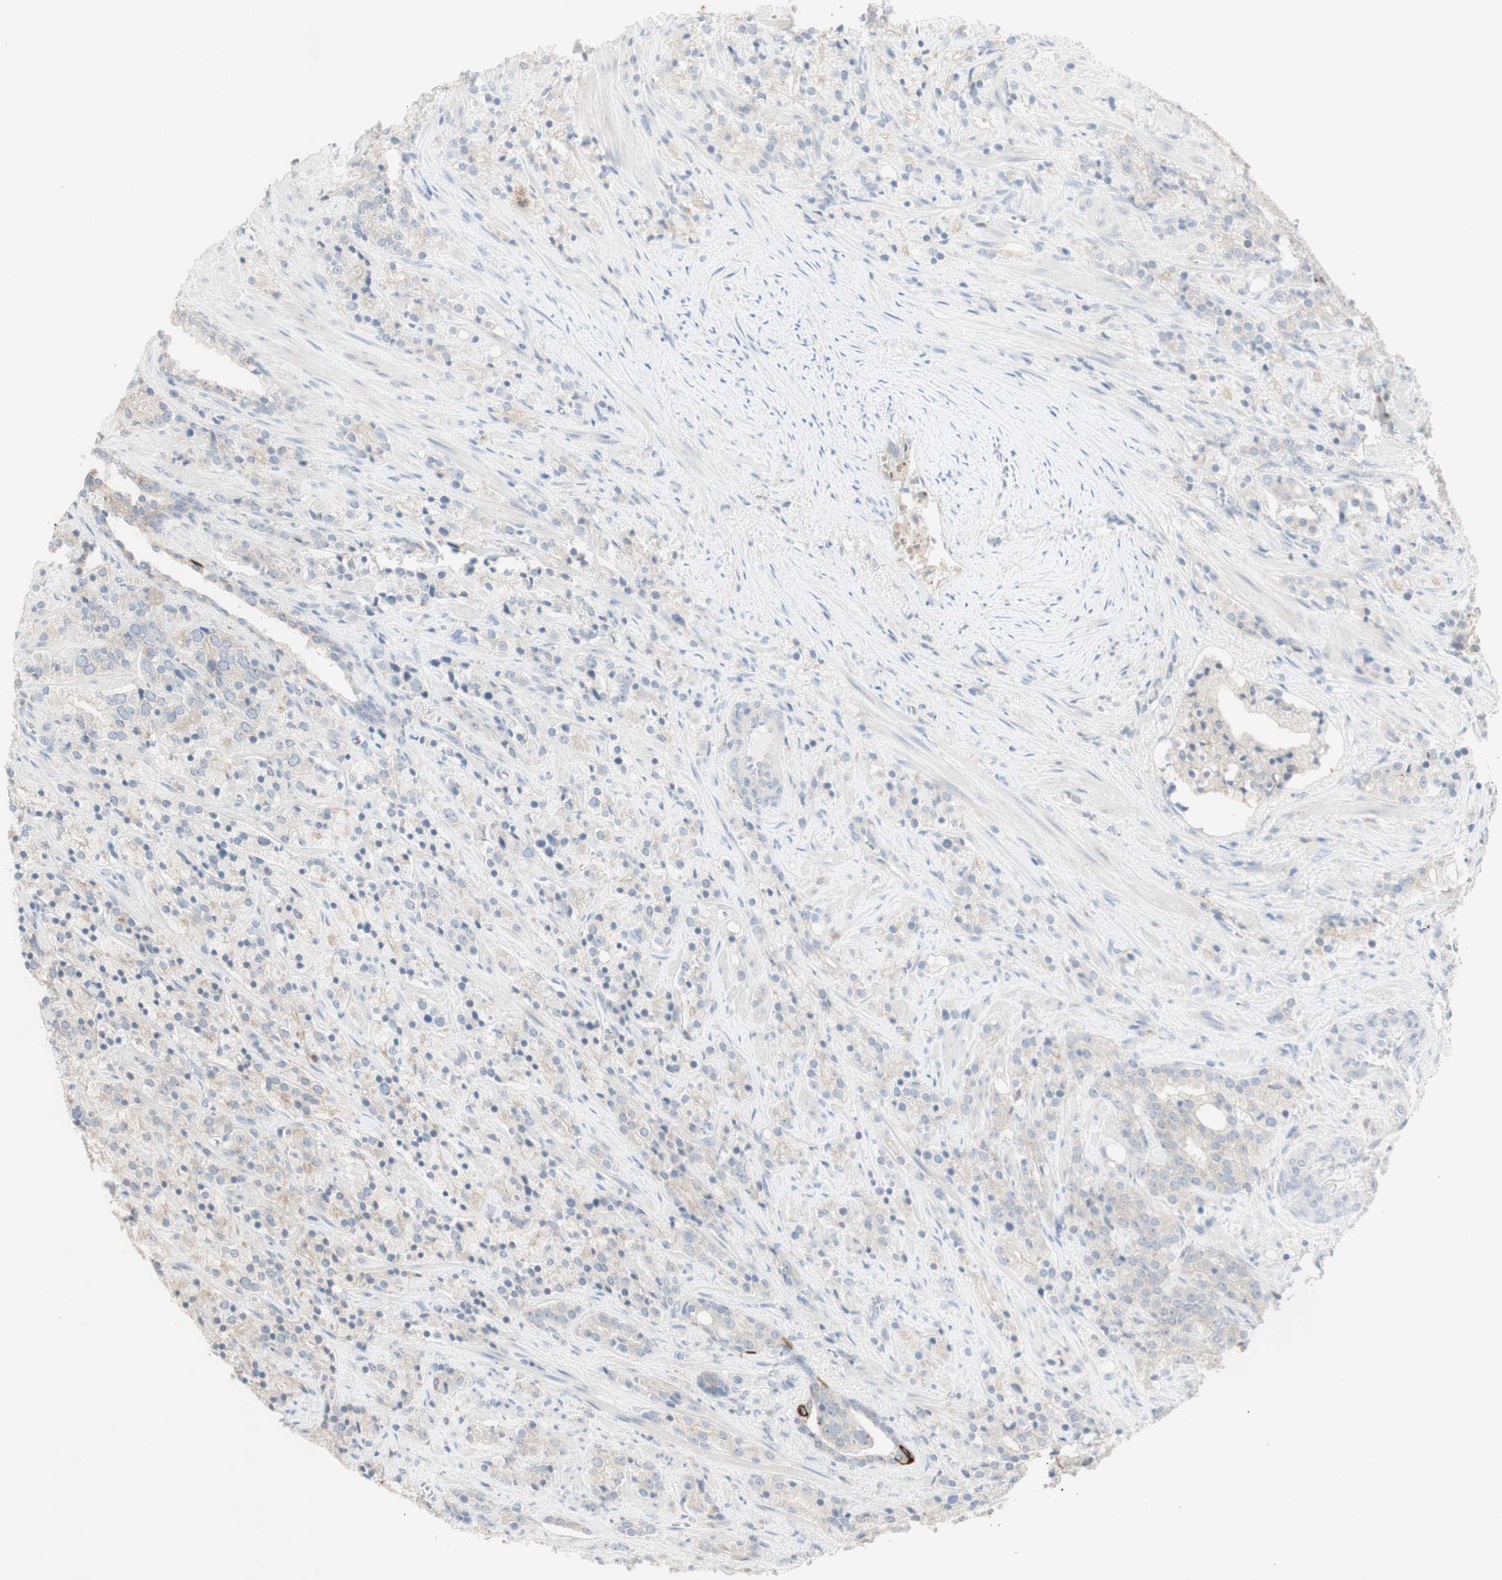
{"staining": {"intensity": "negative", "quantity": "none", "location": "none"}, "tissue": "prostate cancer", "cell_type": "Tumor cells", "image_type": "cancer", "snomed": [{"axis": "morphology", "description": "Adenocarcinoma, High grade"}, {"axis": "topography", "description": "Prostate"}], "caption": "Immunohistochemistry (IHC) micrograph of neoplastic tissue: human adenocarcinoma (high-grade) (prostate) stained with DAB (3,3'-diaminobenzidine) shows no significant protein expression in tumor cells.", "gene": "ATP6V1B1", "patient": {"sex": "male", "age": 71}}